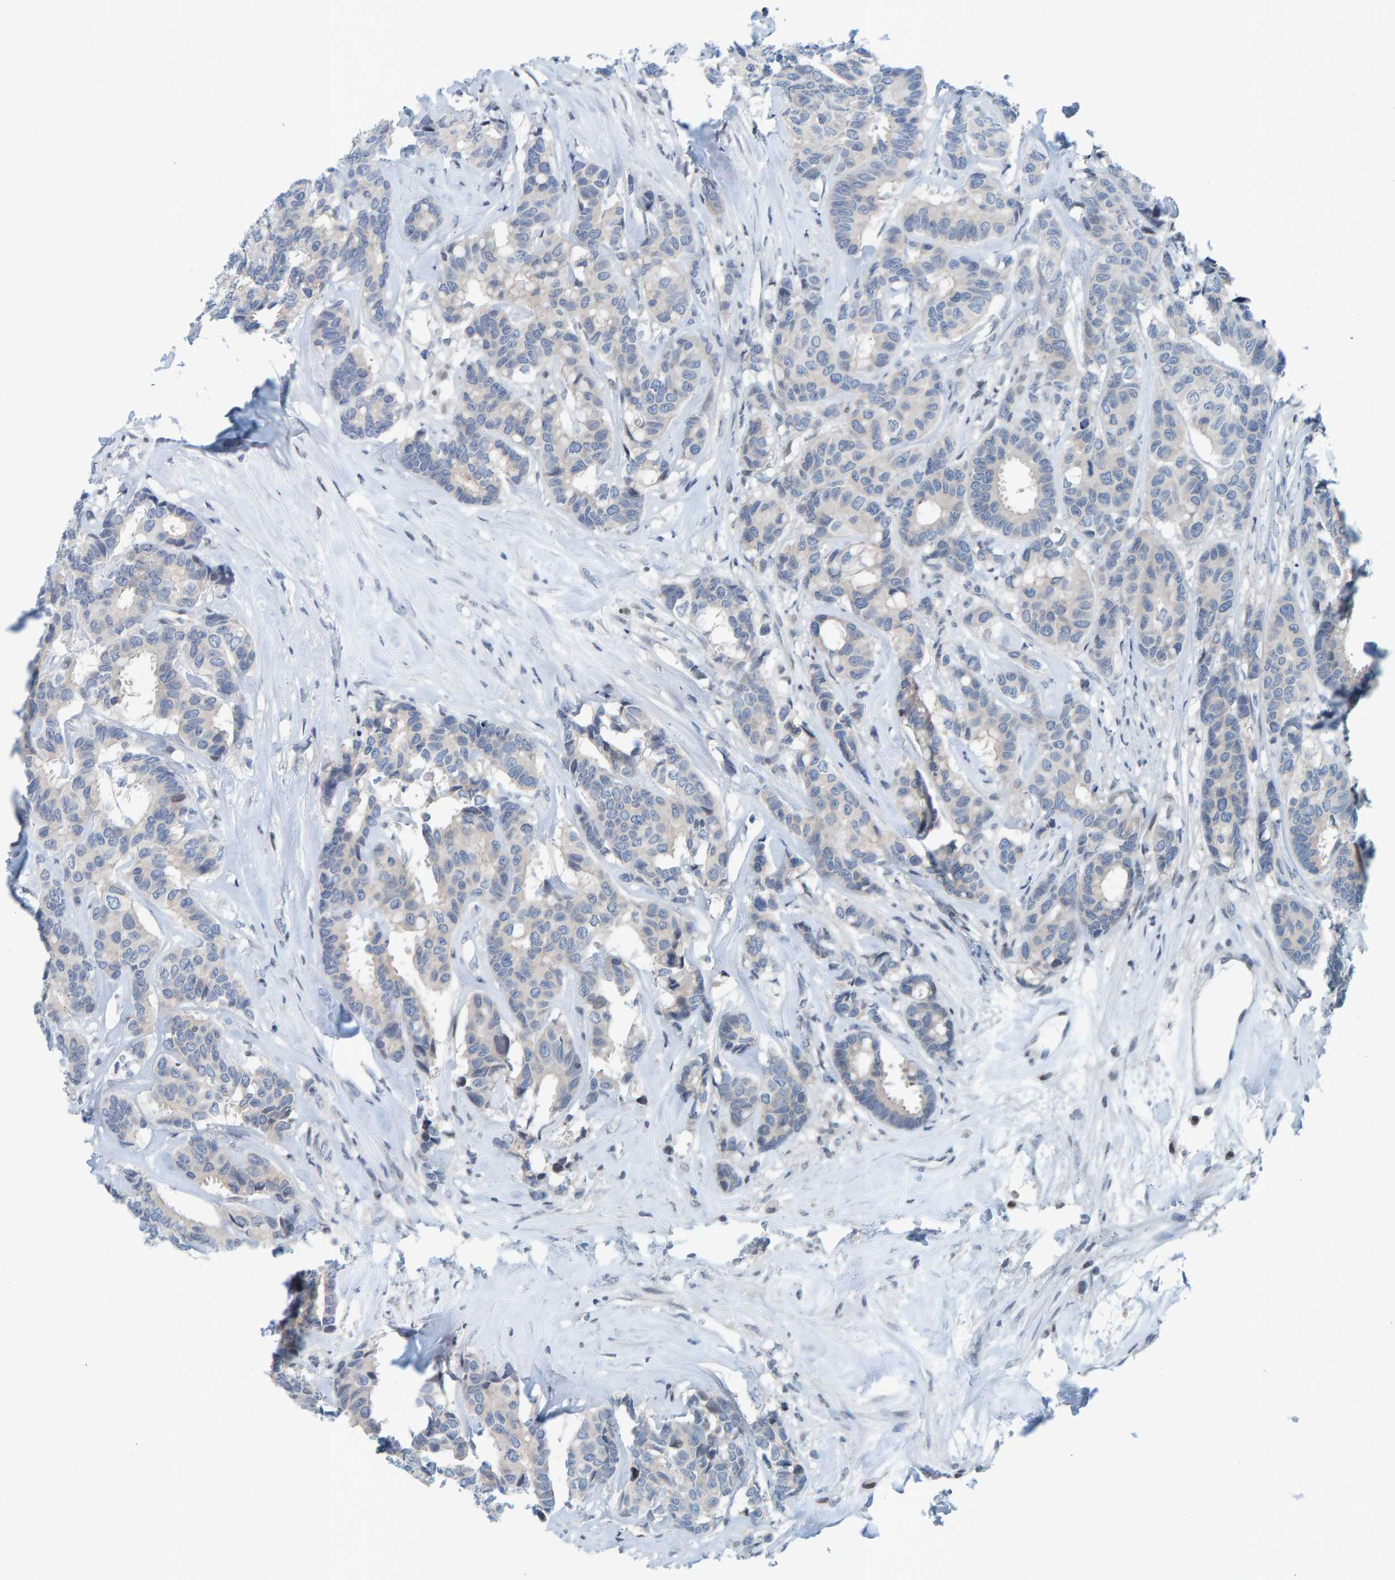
{"staining": {"intensity": "negative", "quantity": "none", "location": "none"}, "tissue": "breast cancer", "cell_type": "Tumor cells", "image_type": "cancer", "snomed": [{"axis": "morphology", "description": "Duct carcinoma"}, {"axis": "topography", "description": "Breast"}], "caption": "Breast cancer was stained to show a protein in brown. There is no significant positivity in tumor cells.", "gene": "CNP", "patient": {"sex": "female", "age": 87}}